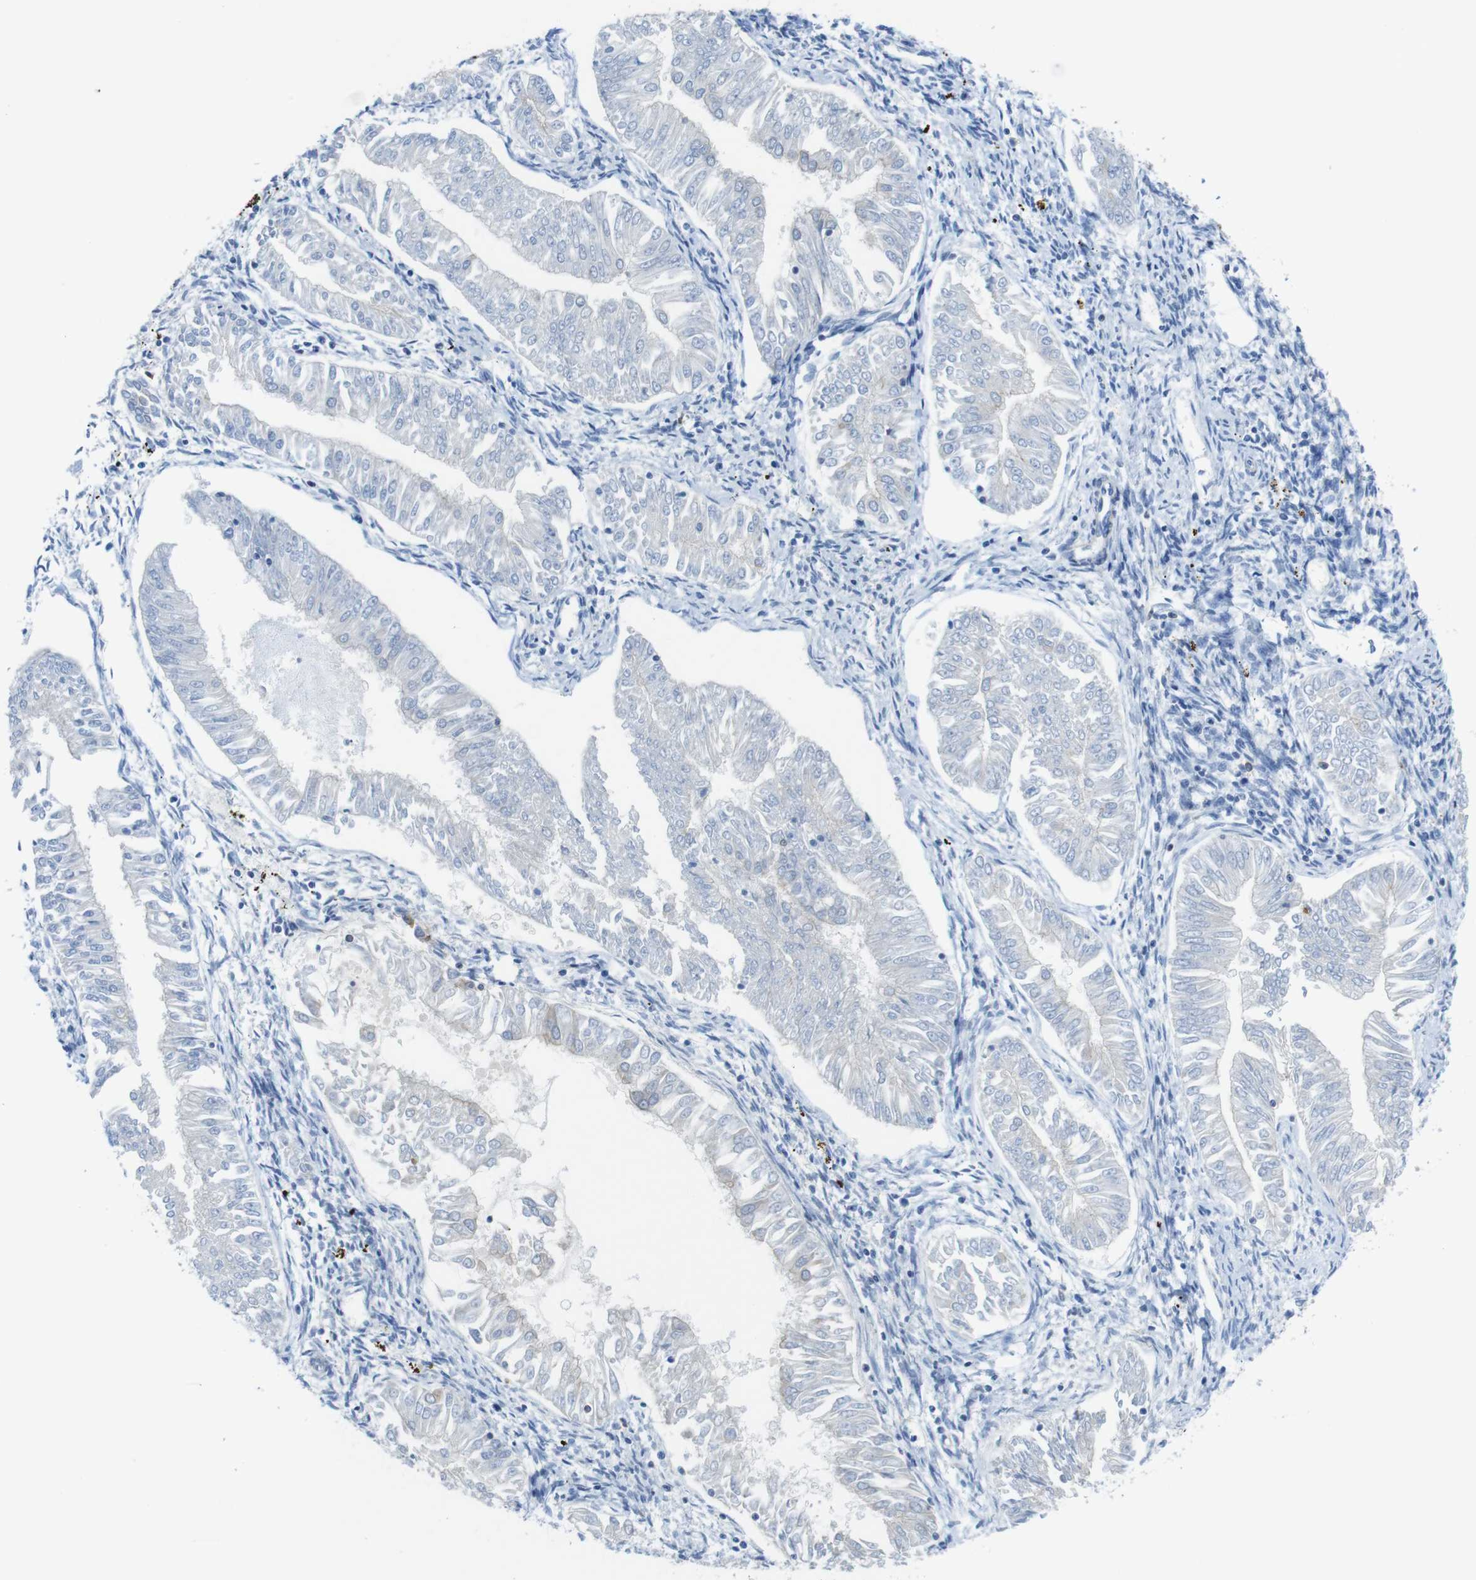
{"staining": {"intensity": "negative", "quantity": "none", "location": "none"}, "tissue": "endometrial cancer", "cell_type": "Tumor cells", "image_type": "cancer", "snomed": [{"axis": "morphology", "description": "Adenocarcinoma, NOS"}, {"axis": "topography", "description": "Endometrium"}], "caption": "The photomicrograph displays no significant positivity in tumor cells of endometrial adenocarcinoma.", "gene": "CLMN", "patient": {"sex": "female", "age": 53}}